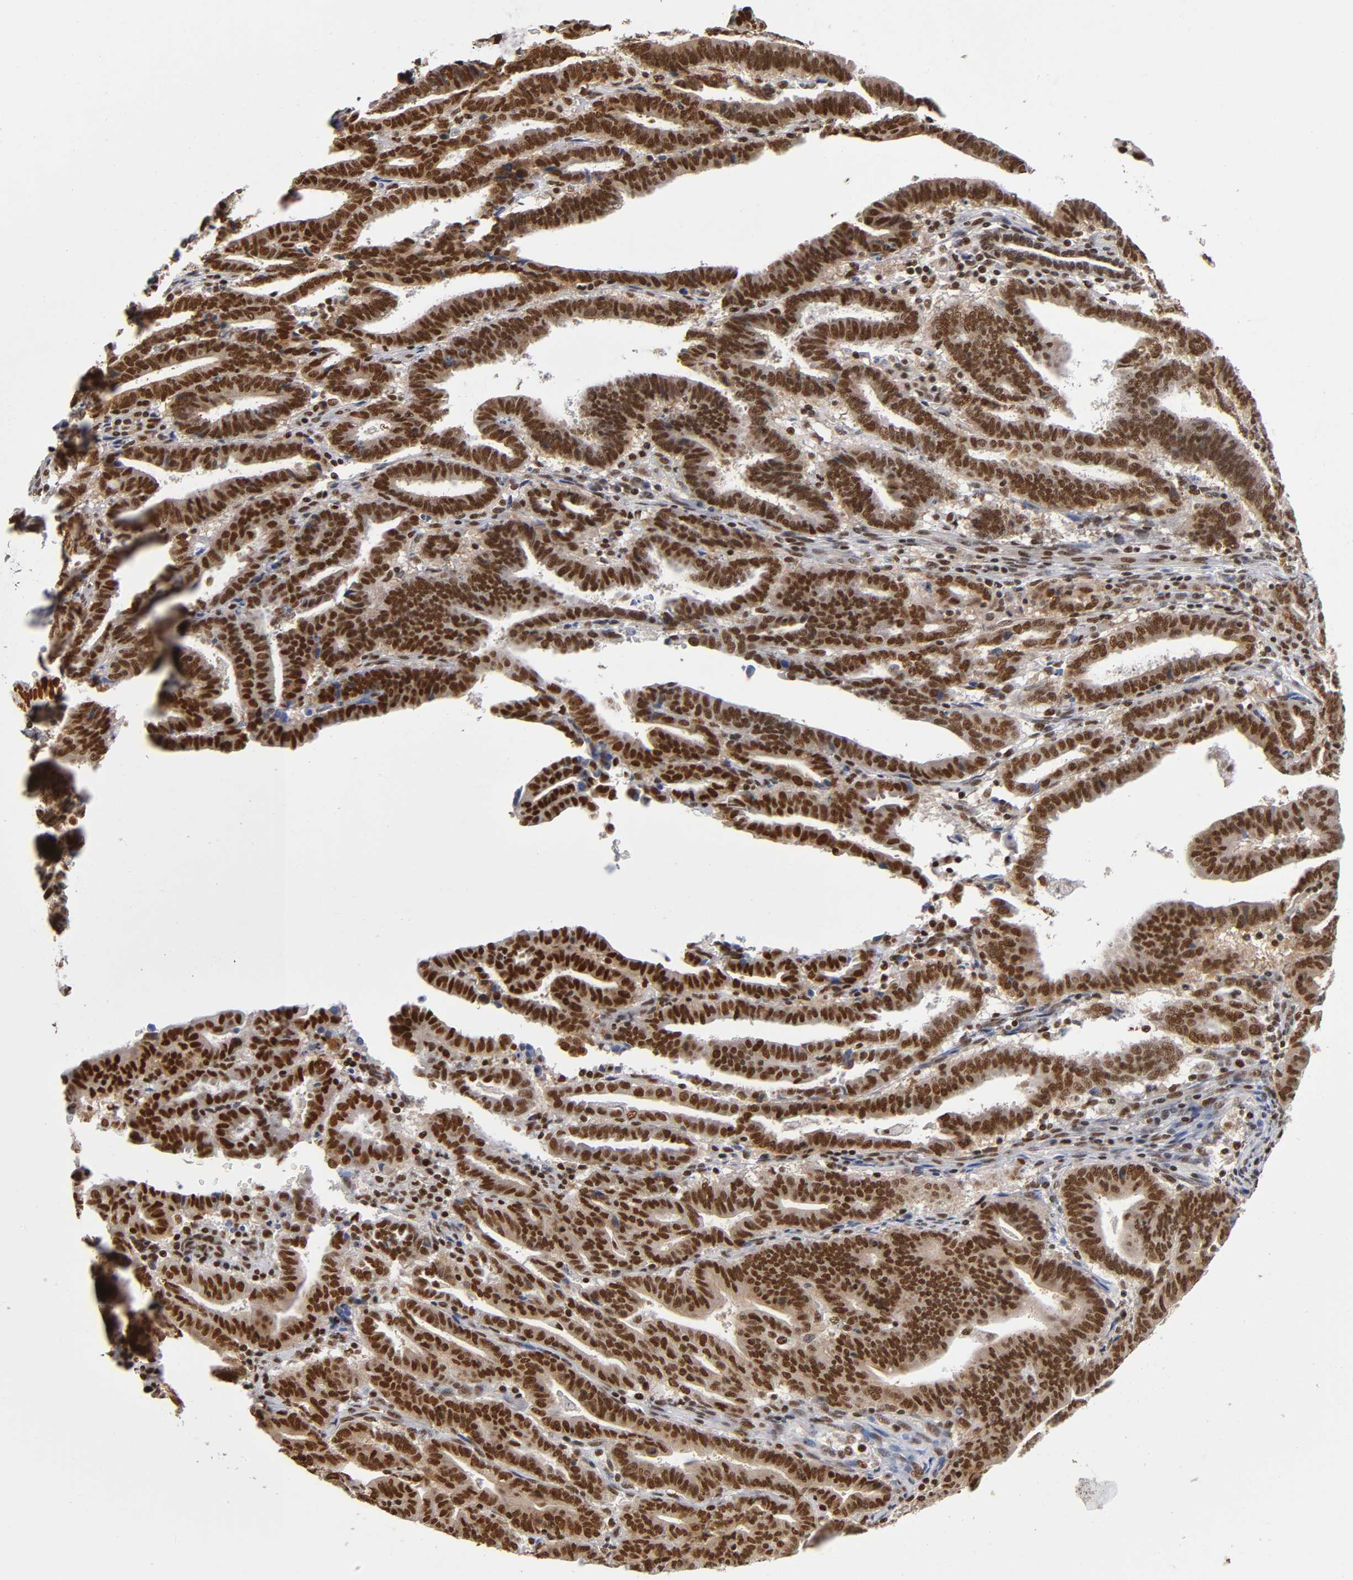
{"staining": {"intensity": "strong", "quantity": ">75%", "location": "nuclear"}, "tissue": "endometrial cancer", "cell_type": "Tumor cells", "image_type": "cancer", "snomed": [{"axis": "morphology", "description": "Adenocarcinoma, NOS"}, {"axis": "topography", "description": "Uterus"}], "caption": "The immunohistochemical stain highlights strong nuclear positivity in tumor cells of endometrial adenocarcinoma tissue. The staining was performed using DAB, with brown indicating positive protein expression. Nuclei are stained blue with hematoxylin.", "gene": "ILKAP", "patient": {"sex": "female", "age": 83}}